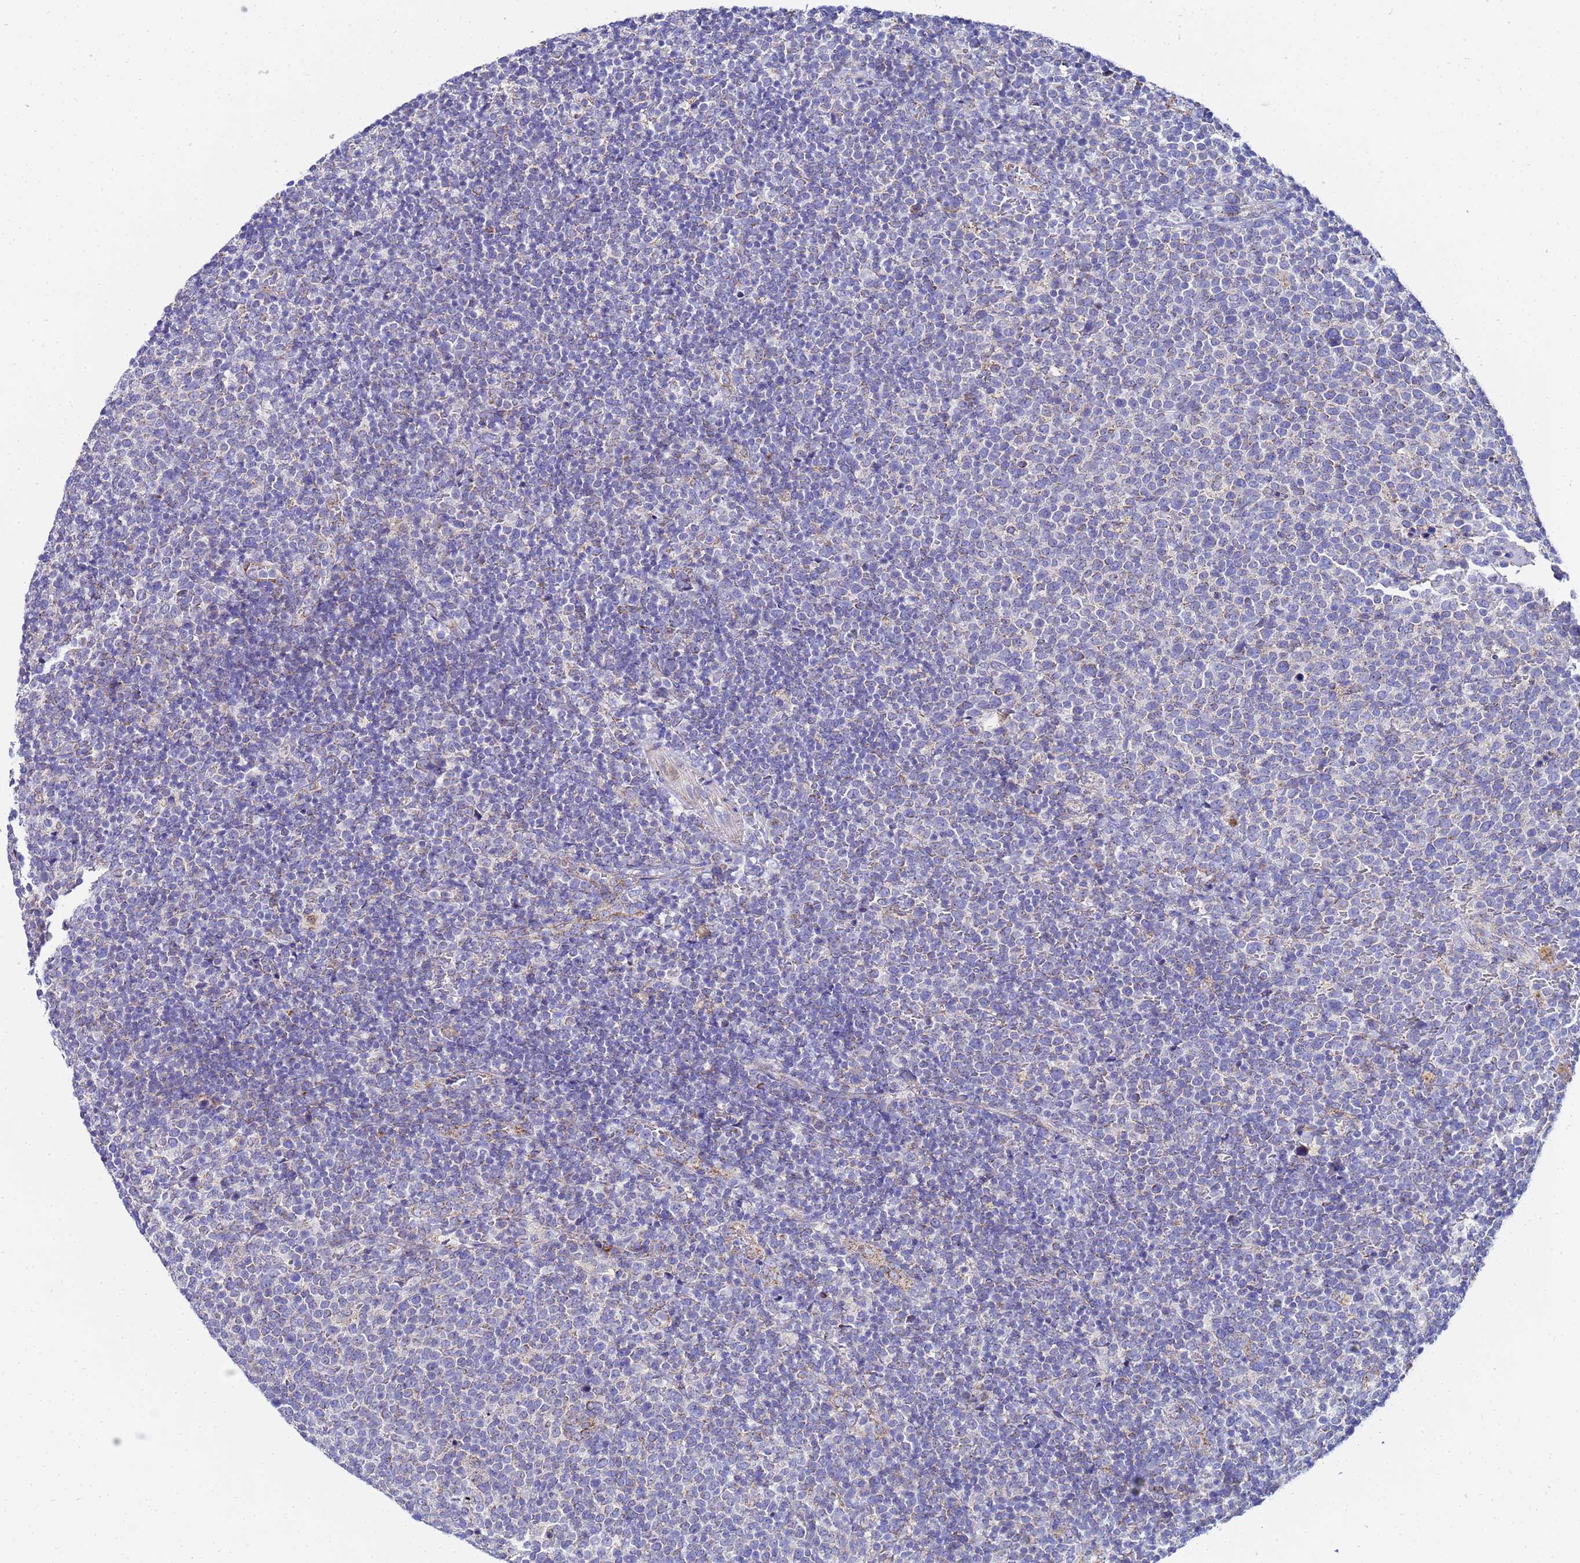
{"staining": {"intensity": "negative", "quantity": "none", "location": "none"}, "tissue": "lymphoma", "cell_type": "Tumor cells", "image_type": "cancer", "snomed": [{"axis": "morphology", "description": "Malignant lymphoma, non-Hodgkin's type, High grade"}, {"axis": "topography", "description": "Lymph node"}], "caption": "Tumor cells show no significant protein staining in high-grade malignant lymphoma, non-Hodgkin's type.", "gene": "FAHD2A", "patient": {"sex": "male", "age": 61}}